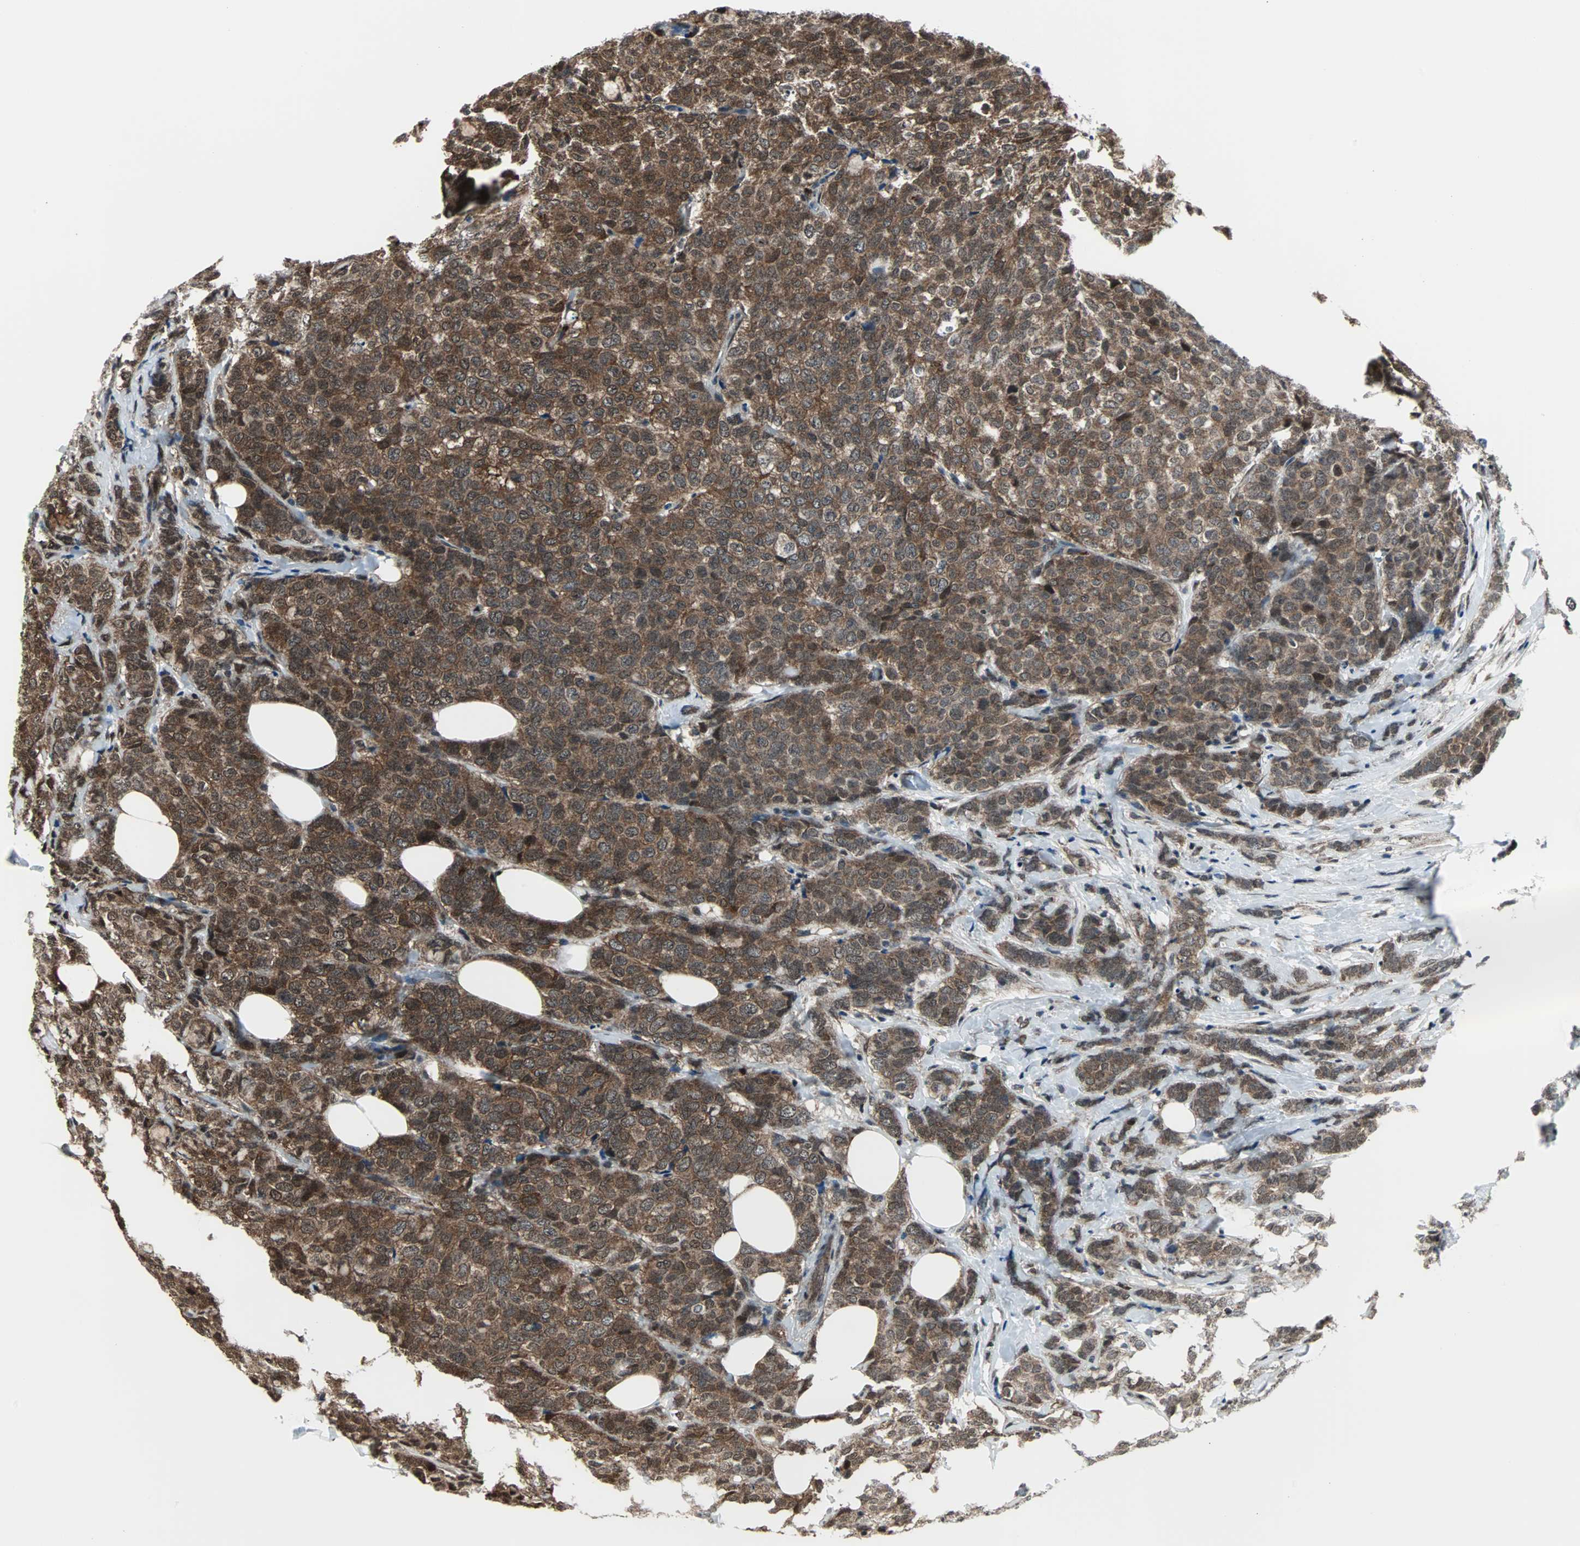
{"staining": {"intensity": "strong", "quantity": ">75%", "location": "cytoplasmic/membranous,nuclear"}, "tissue": "breast cancer", "cell_type": "Tumor cells", "image_type": "cancer", "snomed": [{"axis": "morphology", "description": "Lobular carcinoma"}, {"axis": "topography", "description": "Breast"}], "caption": "Breast cancer (lobular carcinoma) stained with IHC reveals strong cytoplasmic/membranous and nuclear expression in about >75% of tumor cells.", "gene": "VCP", "patient": {"sex": "female", "age": 60}}